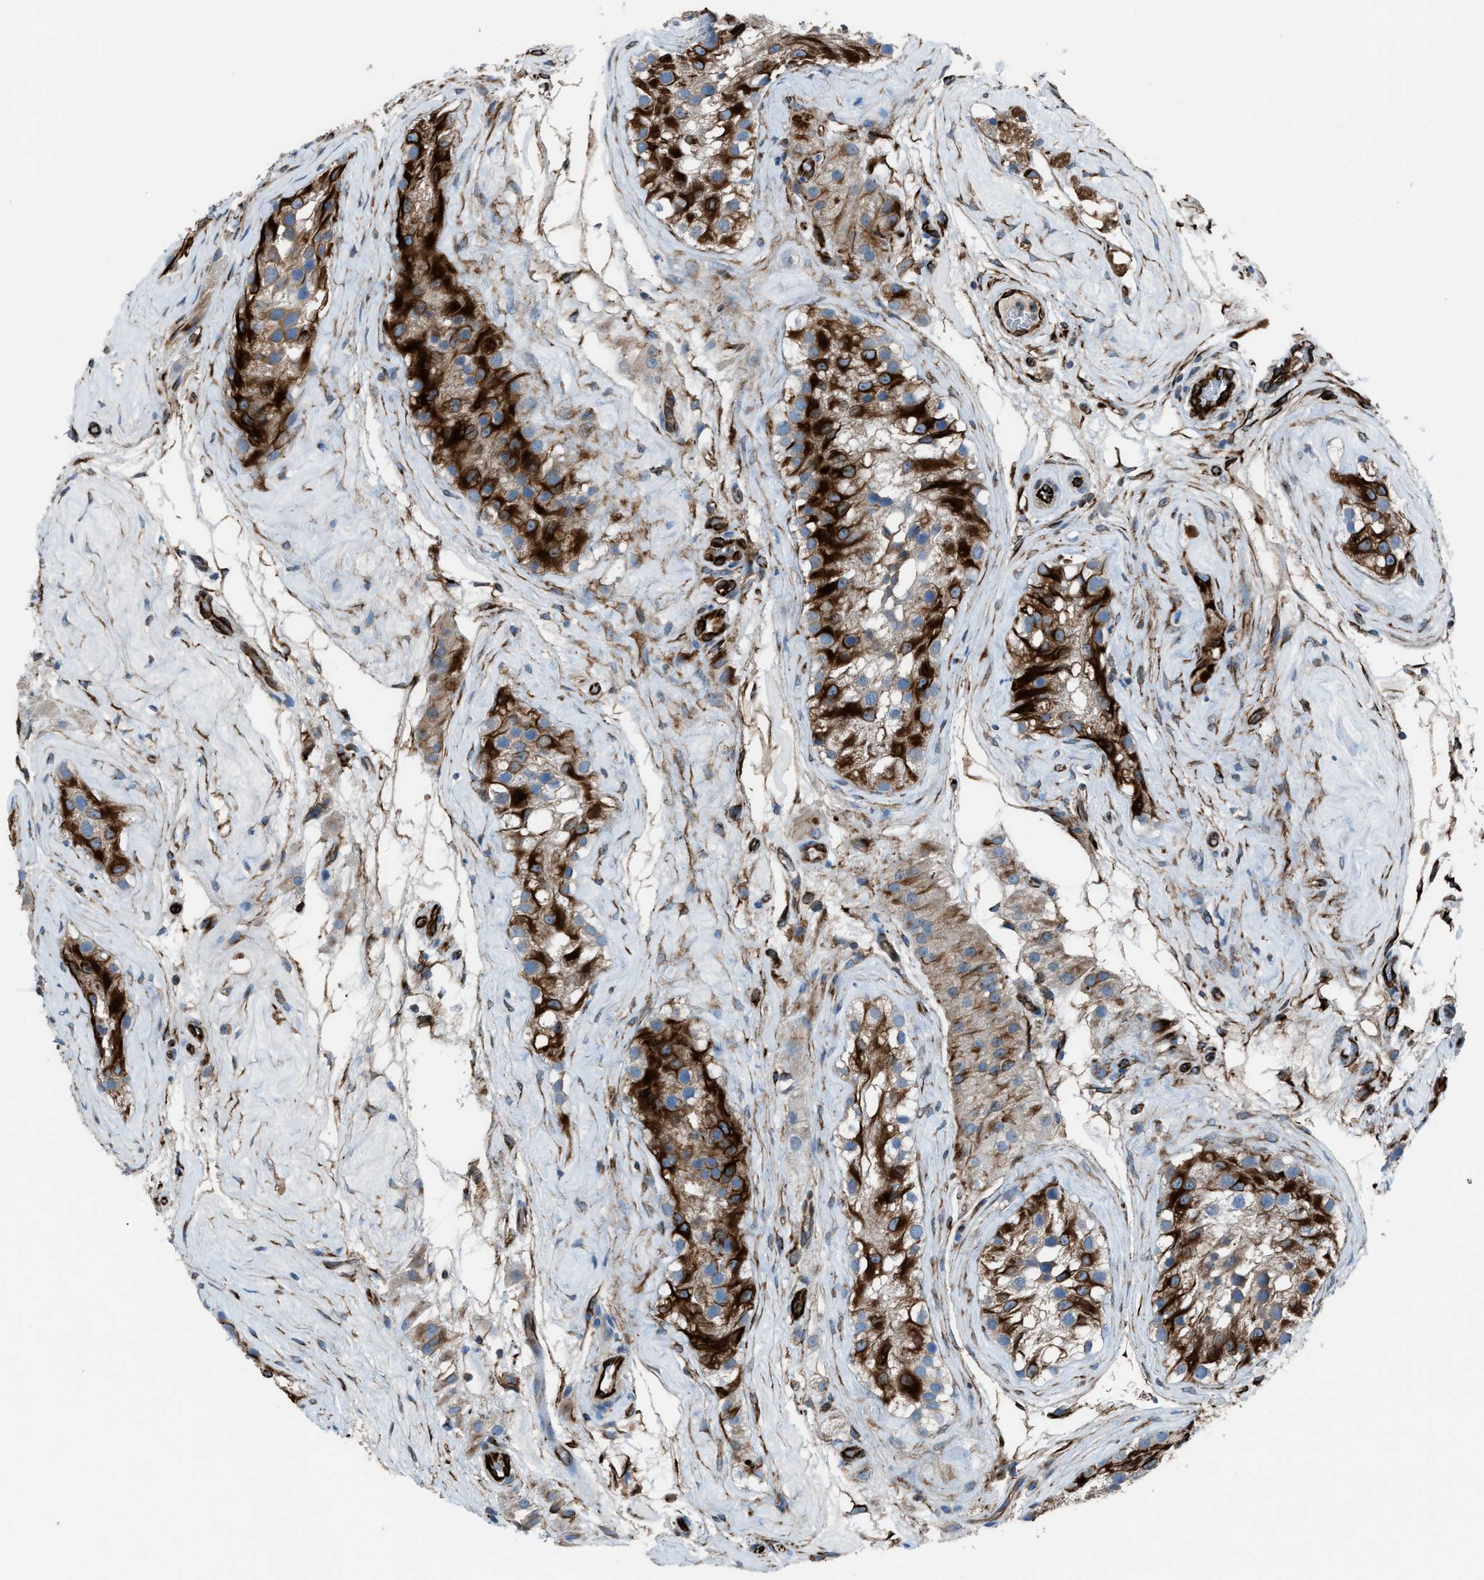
{"staining": {"intensity": "strong", "quantity": "25%-75%", "location": "cytoplasmic/membranous"}, "tissue": "testis", "cell_type": "Cells in seminiferous ducts", "image_type": "normal", "snomed": [{"axis": "morphology", "description": "Normal tissue, NOS"}, {"axis": "morphology", "description": "Seminoma, NOS"}, {"axis": "topography", "description": "Testis"}], "caption": "Testis was stained to show a protein in brown. There is high levels of strong cytoplasmic/membranous staining in about 25%-75% of cells in seminiferous ducts.", "gene": "CABP7", "patient": {"sex": "male", "age": 71}}